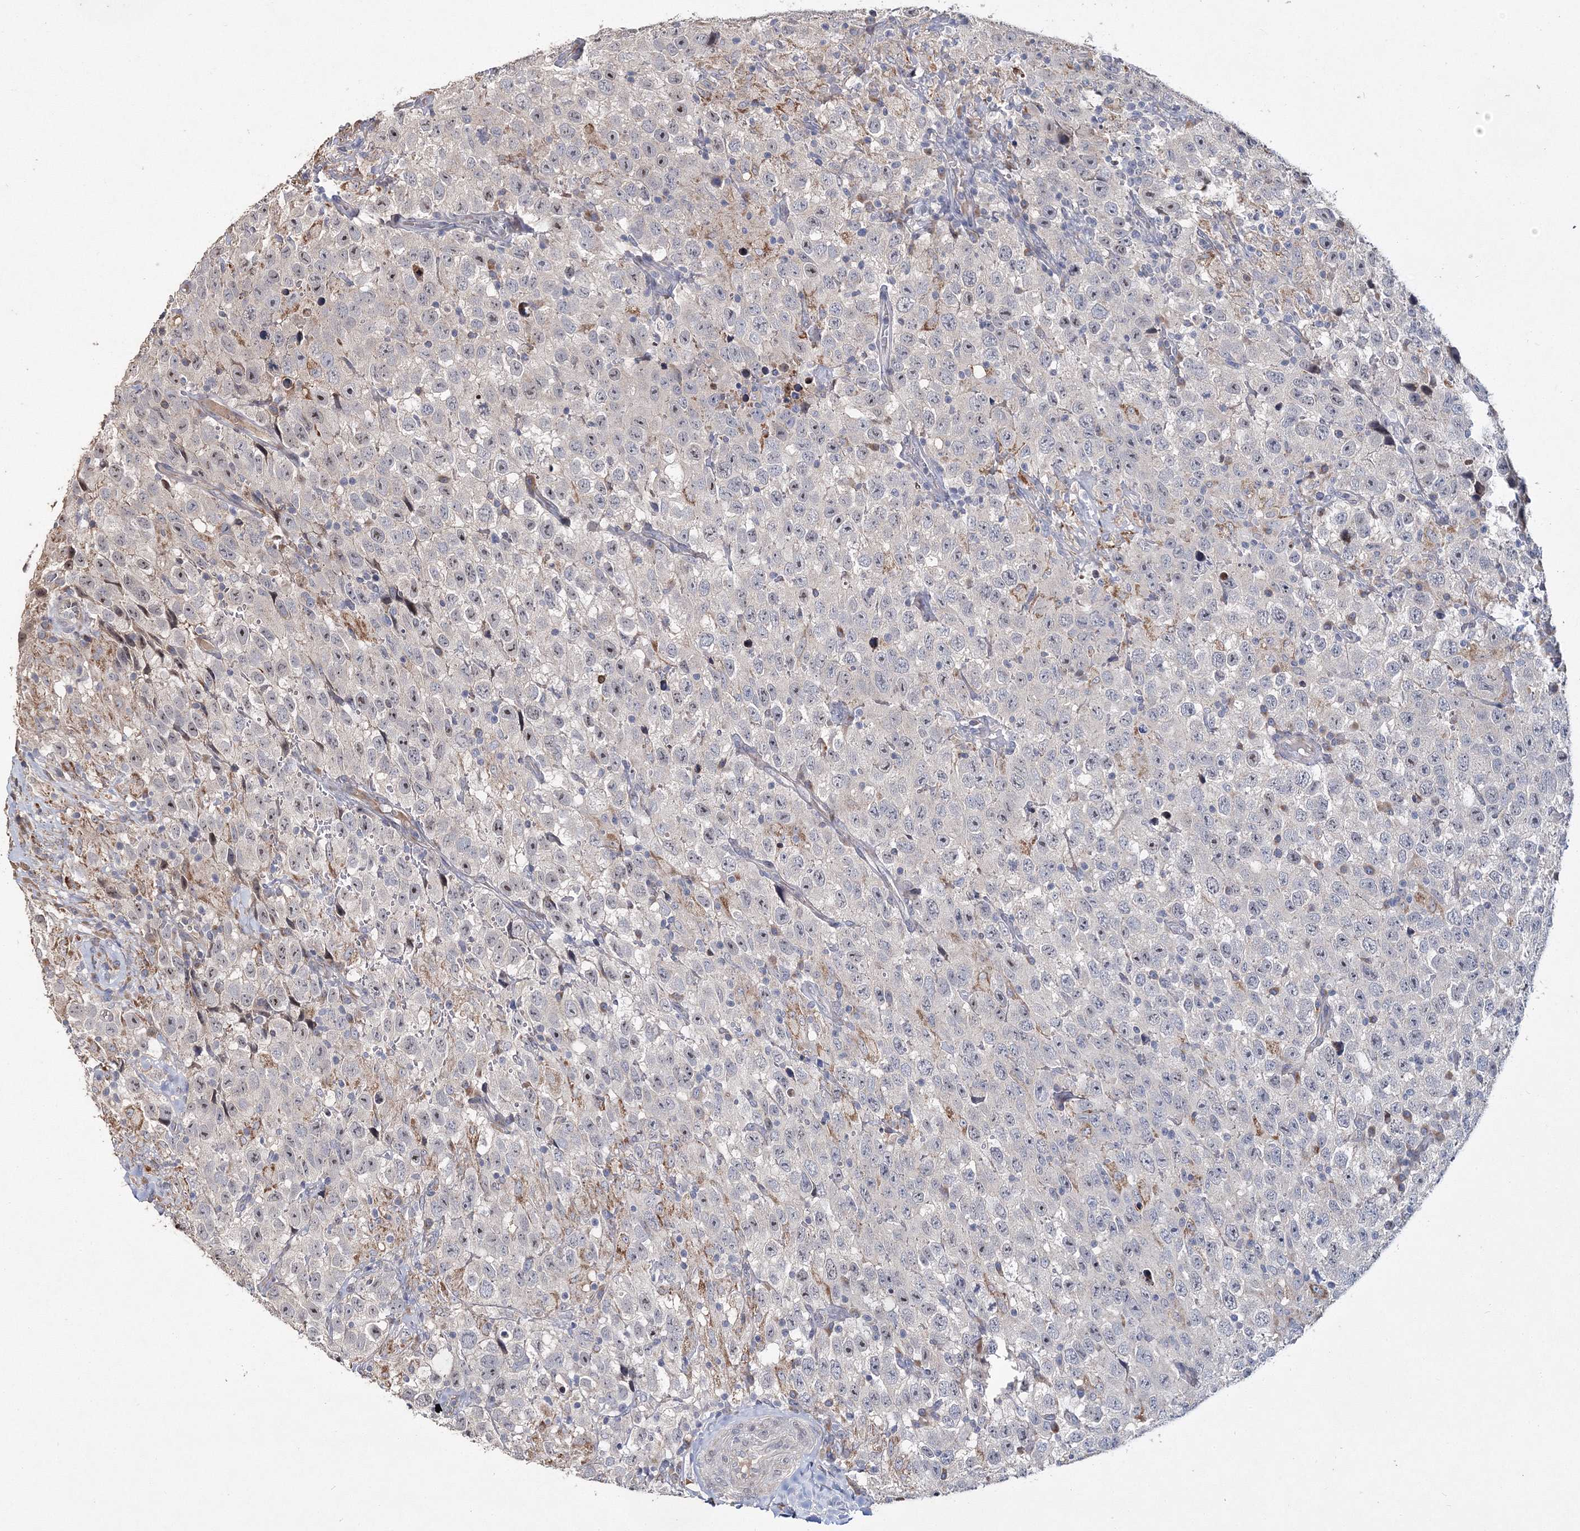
{"staining": {"intensity": "negative", "quantity": "none", "location": "none"}, "tissue": "testis cancer", "cell_type": "Tumor cells", "image_type": "cancer", "snomed": [{"axis": "morphology", "description": "Seminoma, NOS"}, {"axis": "topography", "description": "Testis"}], "caption": "DAB immunohistochemical staining of human testis seminoma demonstrates no significant staining in tumor cells.", "gene": "GJB5", "patient": {"sex": "male", "age": 41}}